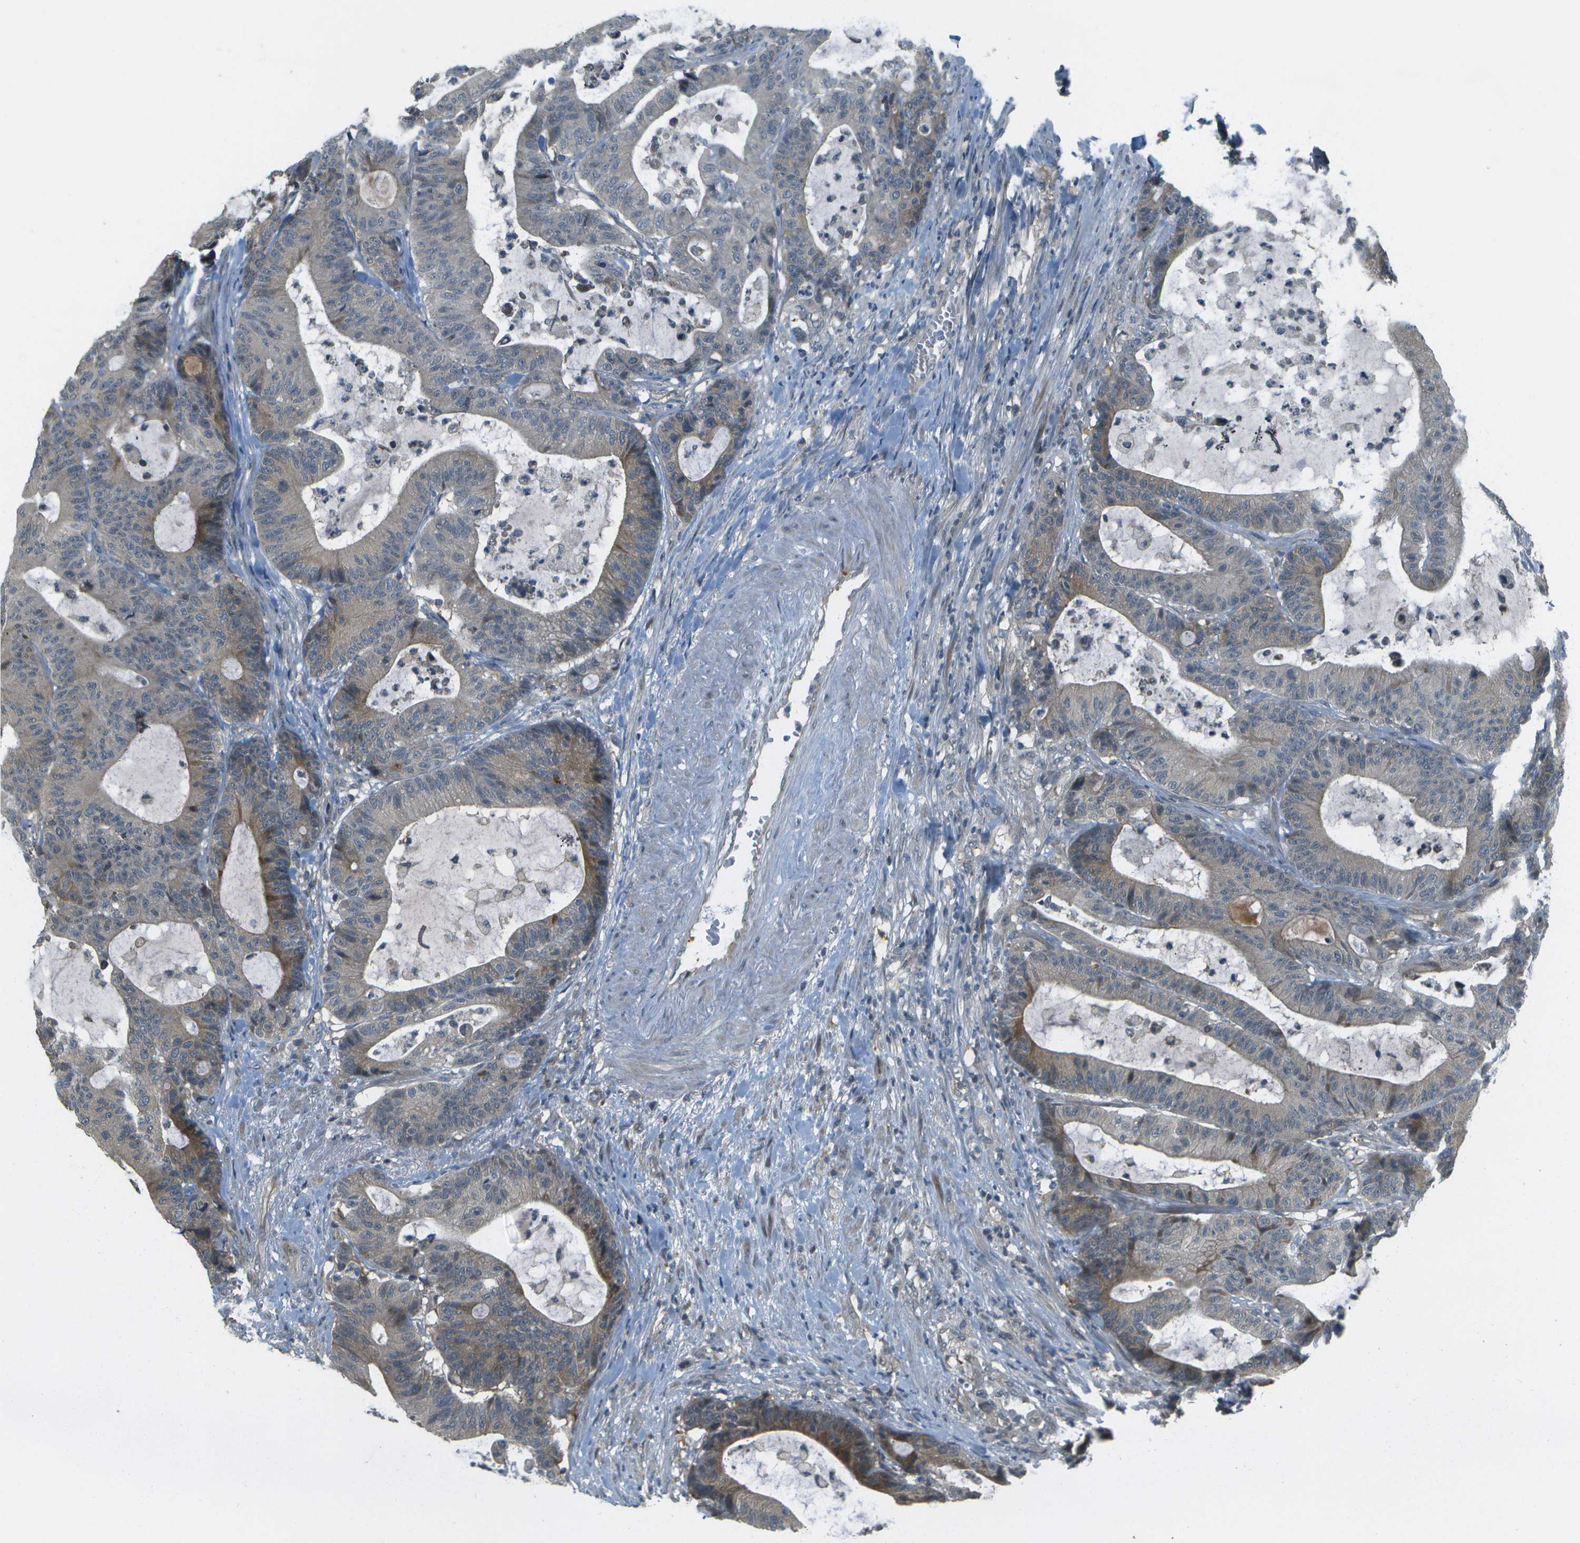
{"staining": {"intensity": "weak", "quantity": "<25%", "location": "cytoplasmic/membranous"}, "tissue": "colorectal cancer", "cell_type": "Tumor cells", "image_type": "cancer", "snomed": [{"axis": "morphology", "description": "Adenocarcinoma, NOS"}, {"axis": "topography", "description": "Colon"}], "caption": "High magnification brightfield microscopy of colorectal cancer stained with DAB (3,3'-diaminobenzidine) (brown) and counterstained with hematoxylin (blue): tumor cells show no significant positivity.", "gene": "WNK2", "patient": {"sex": "female", "age": 84}}